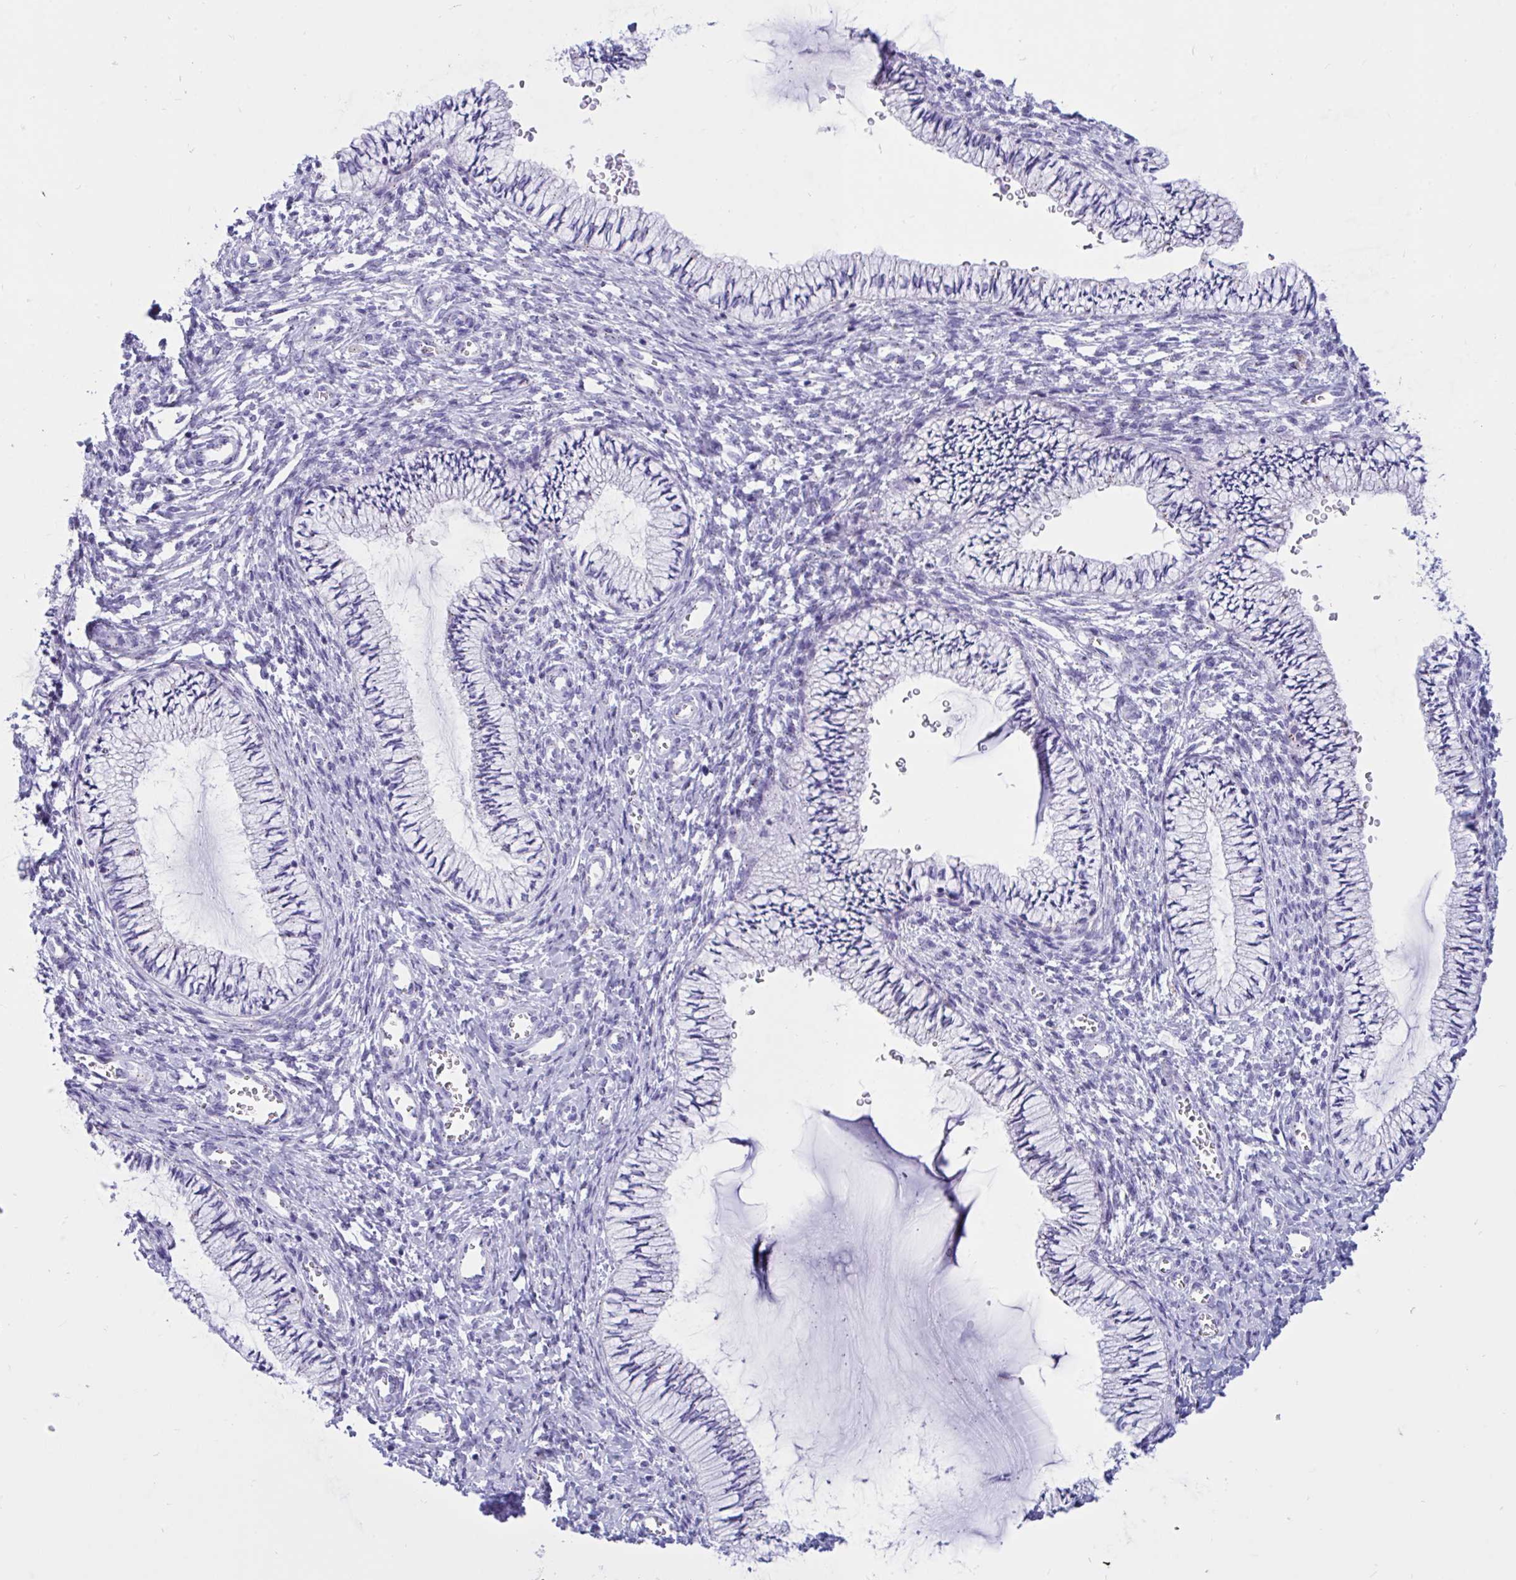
{"staining": {"intensity": "negative", "quantity": "none", "location": "none"}, "tissue": "cervix", "cell_type": "Glandular cells", "image_type": "normal", "snomed": [{"axis": "morphology", "description": "Normal tissue, NOS"}, {"axis": "topography", "description": "Cervix"}], "caption": "This is a image of IHC staining of benign cervix, which shows no positivity in glandular cells.", "gene": "RNASE3", "patient": {"sex": "female", "age": 24}}